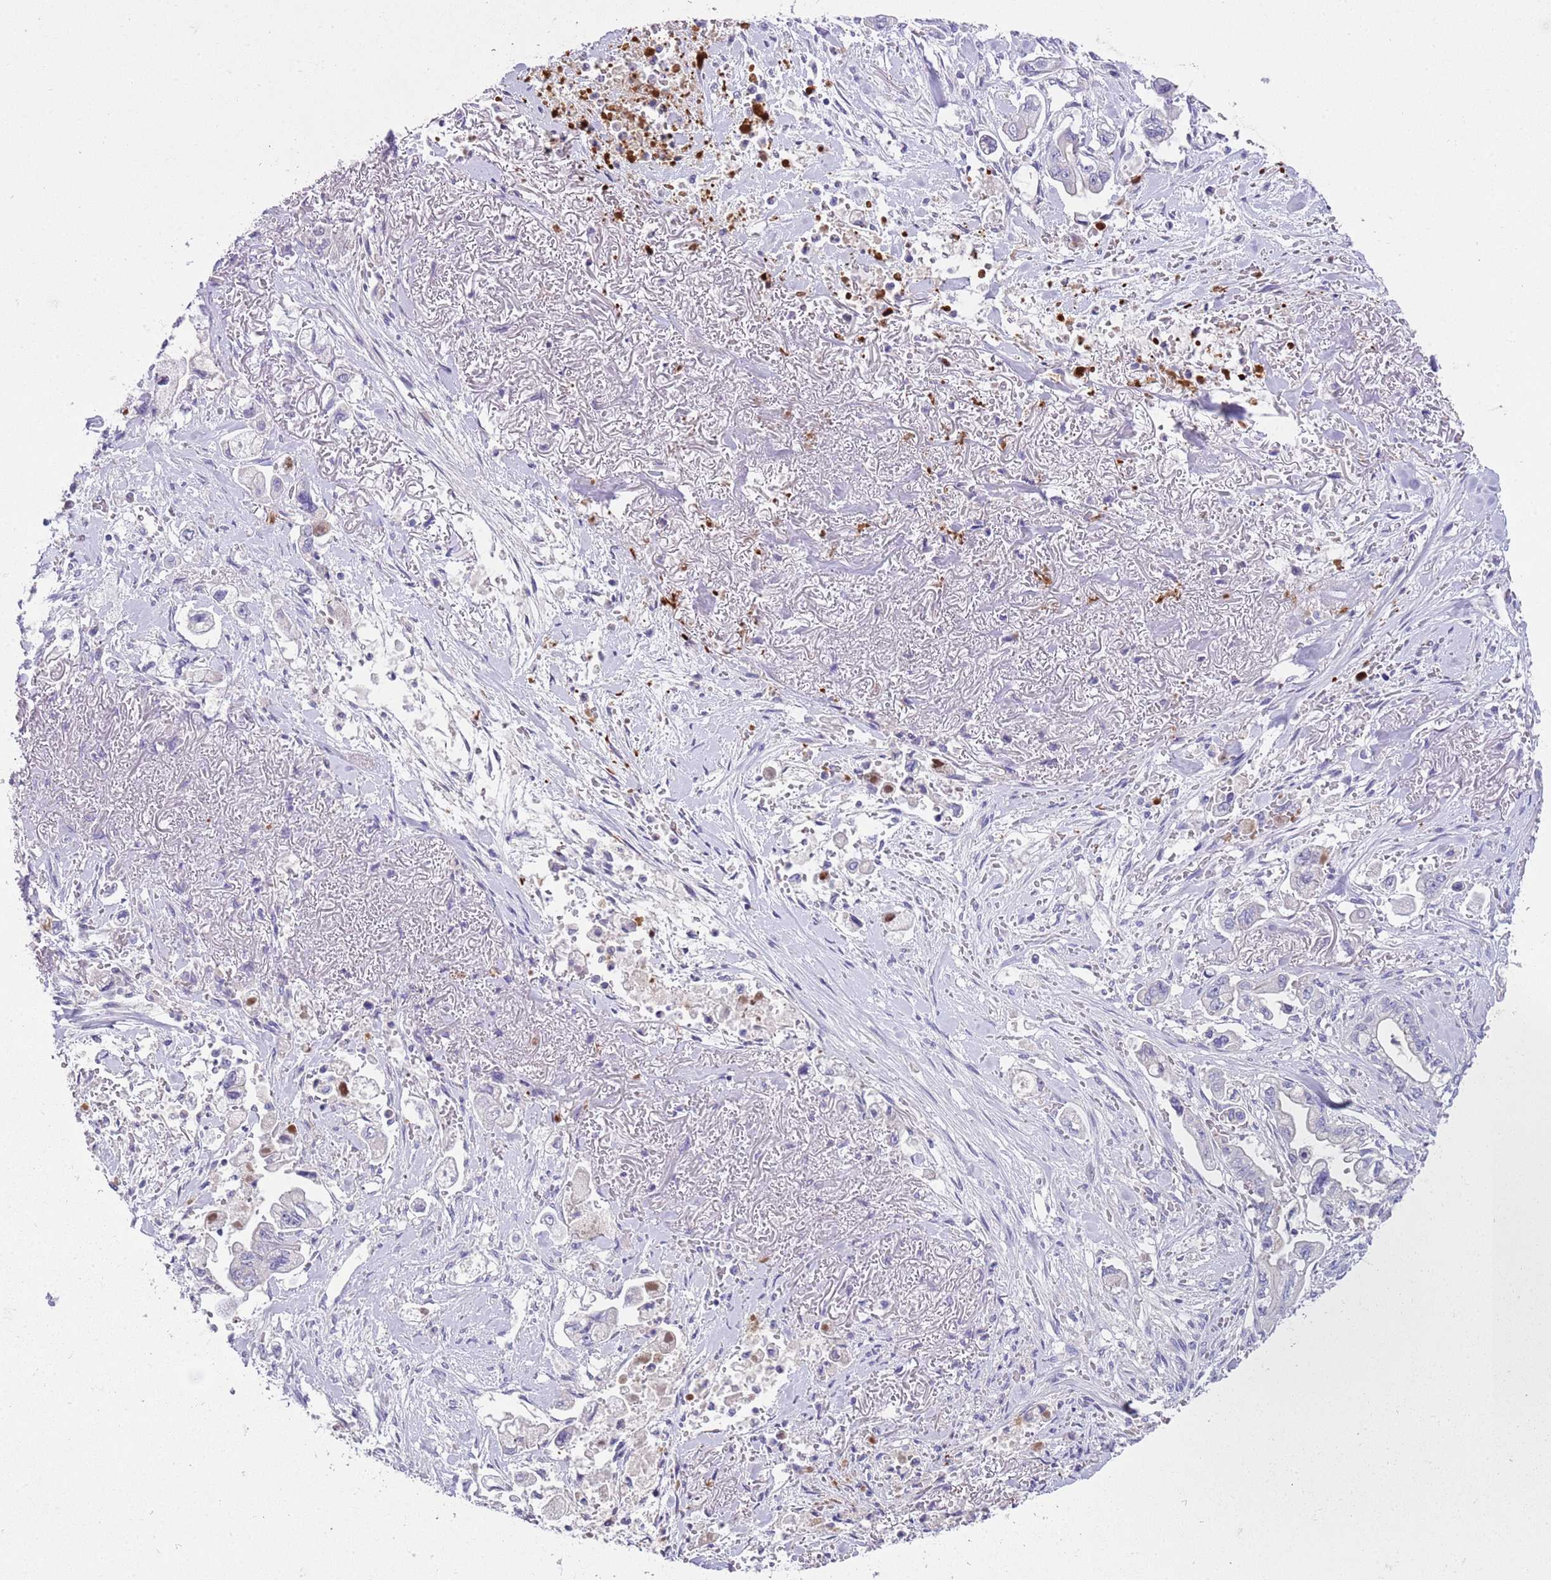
{"staining": {"intensity": "negative", "quantity": "none", "location": "none"}, "tissue": "stomach cancer", "cell_type": "Tumor cells", "image_type": "cancer", "snomed": [{"axis": "morphology", "description": "Adenocarcinoma, NOS"}, {"axis": "topography", "description": "Stomach"}], "caption": "DAB immunohistochemical staining of human stomach cancer (adenocarcinoma) exhibits no significant staining in tumor cells.", "gene": "CLEC2A", "patient": {"sex": "male", "age": 62}}